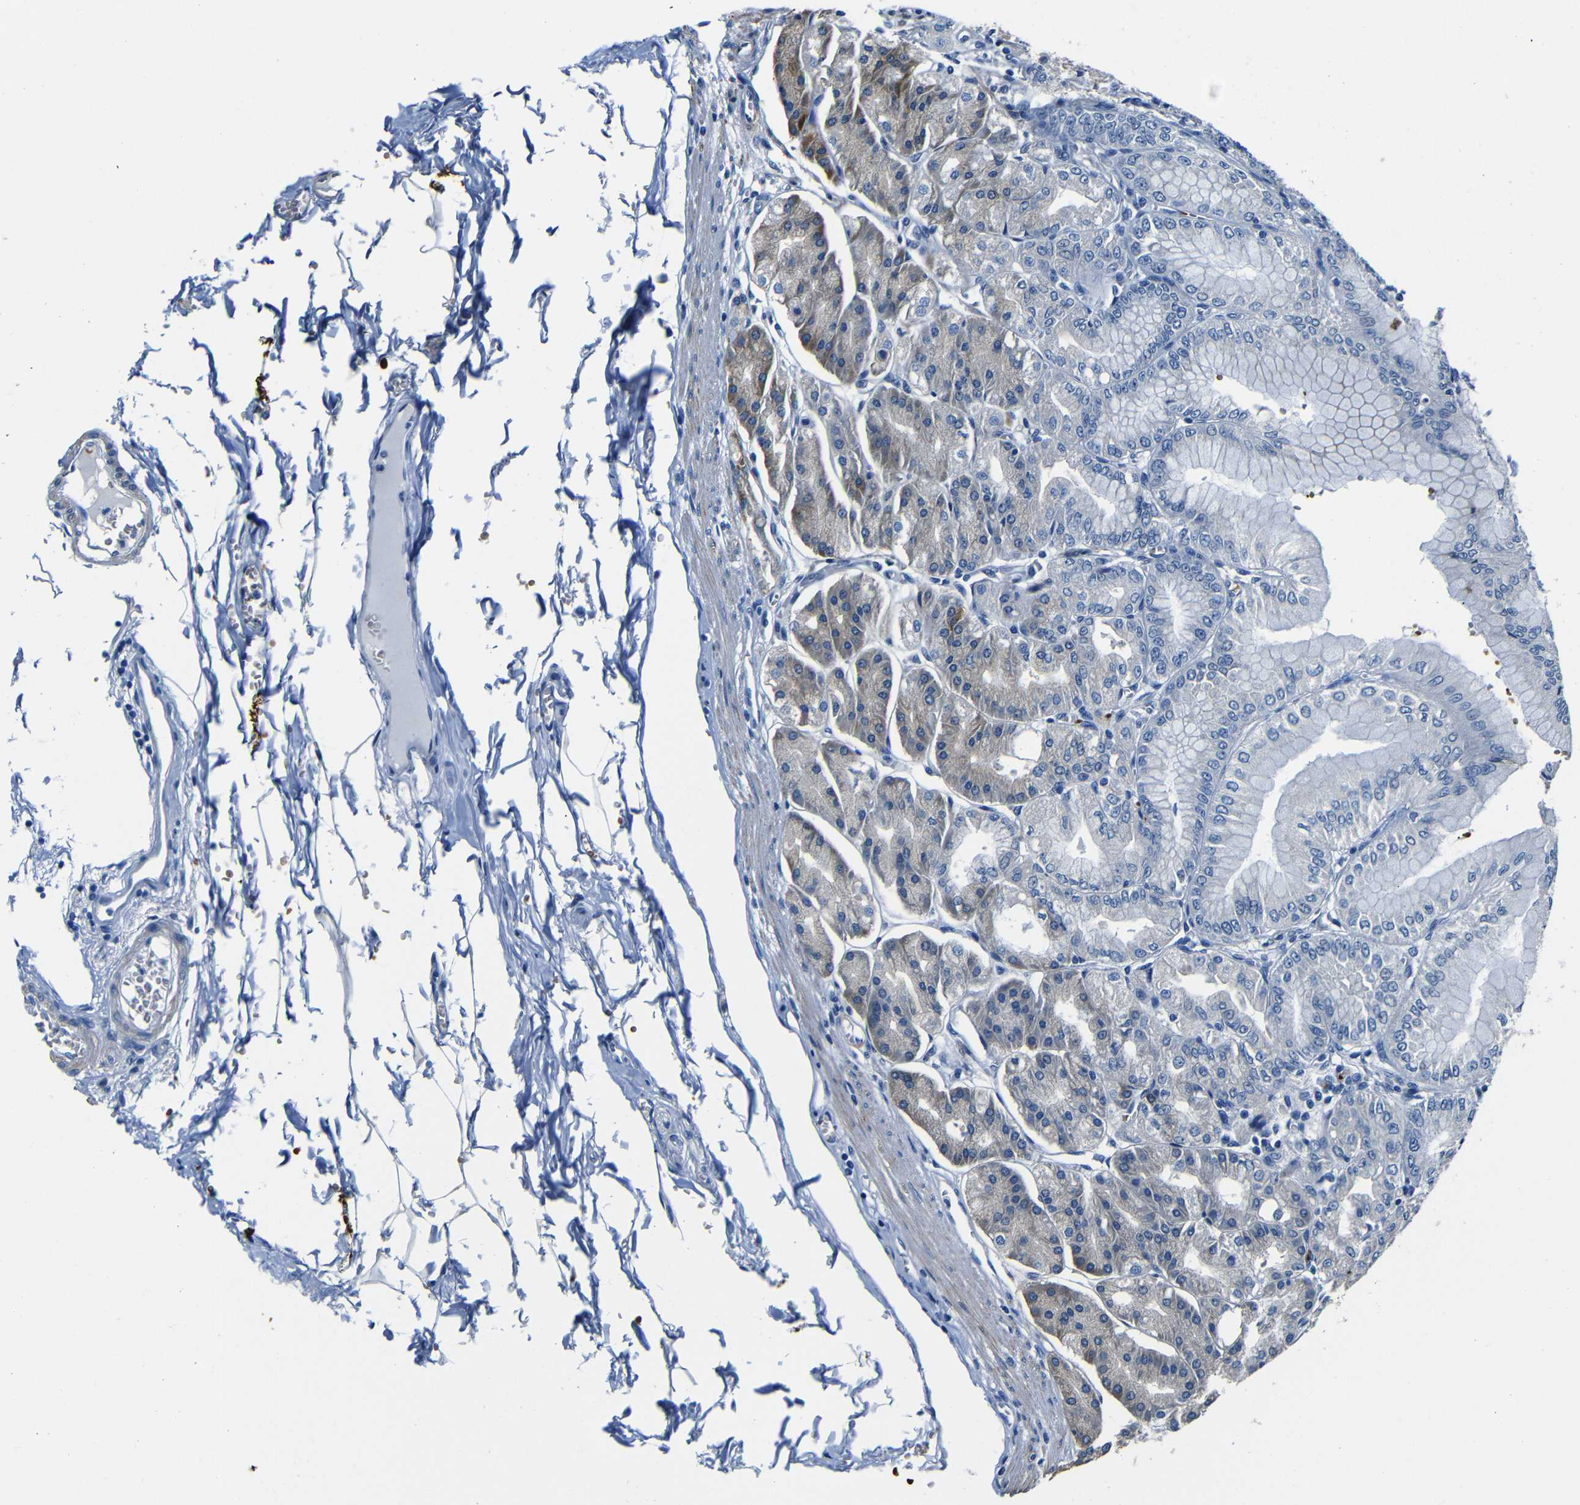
{"staining": {"intensity": "moderate", "quantity": "25%-75%", "location": "cytoplasmic/membranous"}, "tissue": "stomach", "cell_type": "Glandular cells", "image_type": "normal", "snomed": [{"axis": "morphology", "description": "Normal tissue, NOS"}, {"axis": "topography", "description": "Stomach, lower"}], "caption": "Immunohistochemistry histopathology image of unremarkable stomach: stomach stained using immunohistochemistry displays medium levels of moderate protein expression localized specifically in the cytoplasmic/membranous of glandular cells, appearing as a cytoplasmic/membranous brown color.", "gene": "TNFAIP1", "patient": {"sex": "male", "age": 71}}